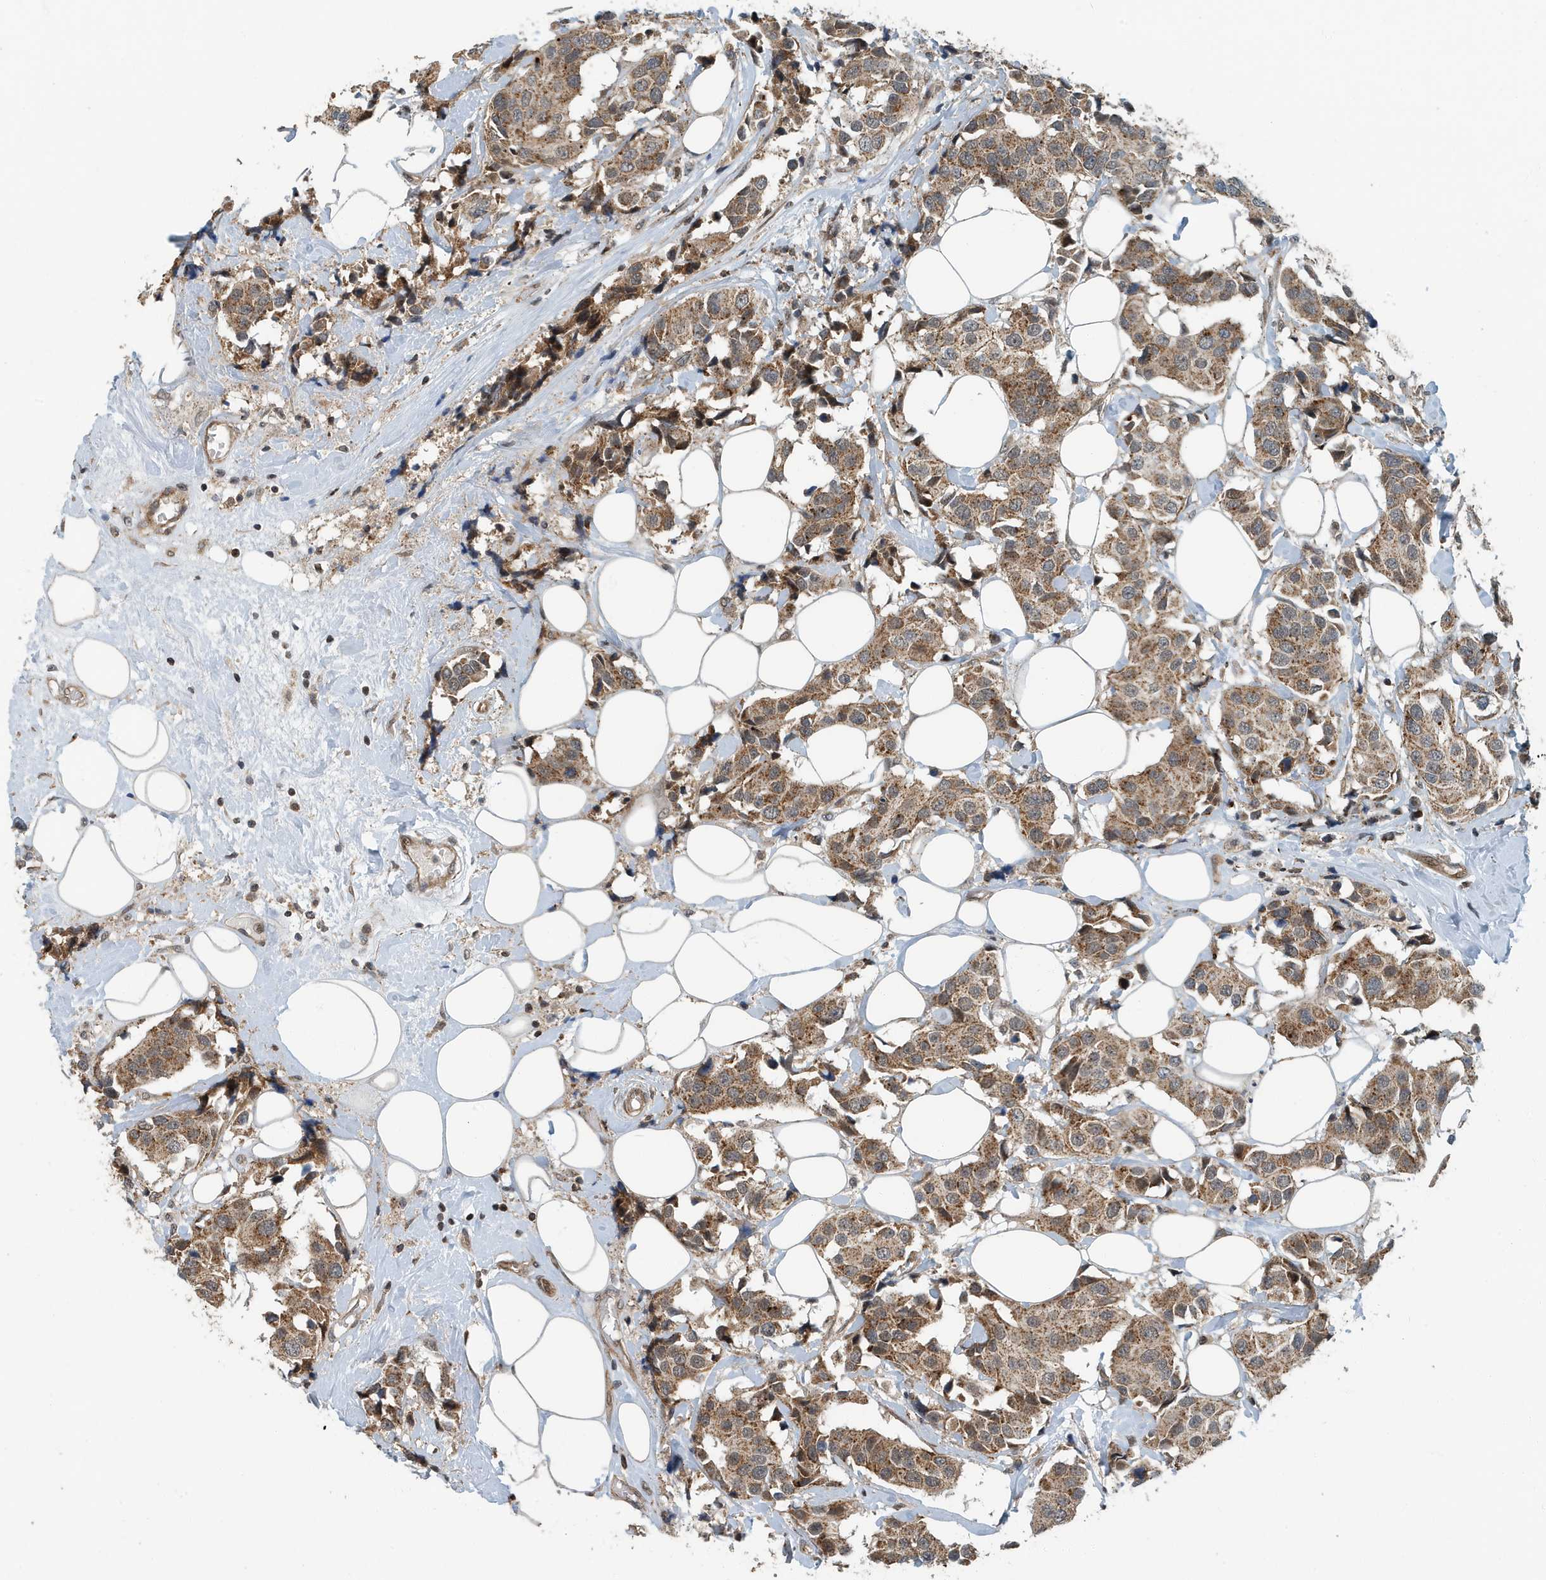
{"staining": {"intensity": "moderate", "quantity": ">75%", "location": "cytoplasmic/membranous"}, "tissue": "breast cancer", "cell_type": "Tumor cells", "image_type": "cancer", "snomed": [{"axis": "morphology", "description": "Normal tissue, NOS"}, {"axis": "morphology", "description": "Duct carcinoma"}, {"axis": "topography", "description": "Breast"}], "caption": "This is an image of IHC staining of breast invasive ductal carcinoma, which shows moderate expression in the cytoplasmic/membranous of tumor cells.", "gene": "KIF15", "patient": {"sex": "female", "age": 39}}